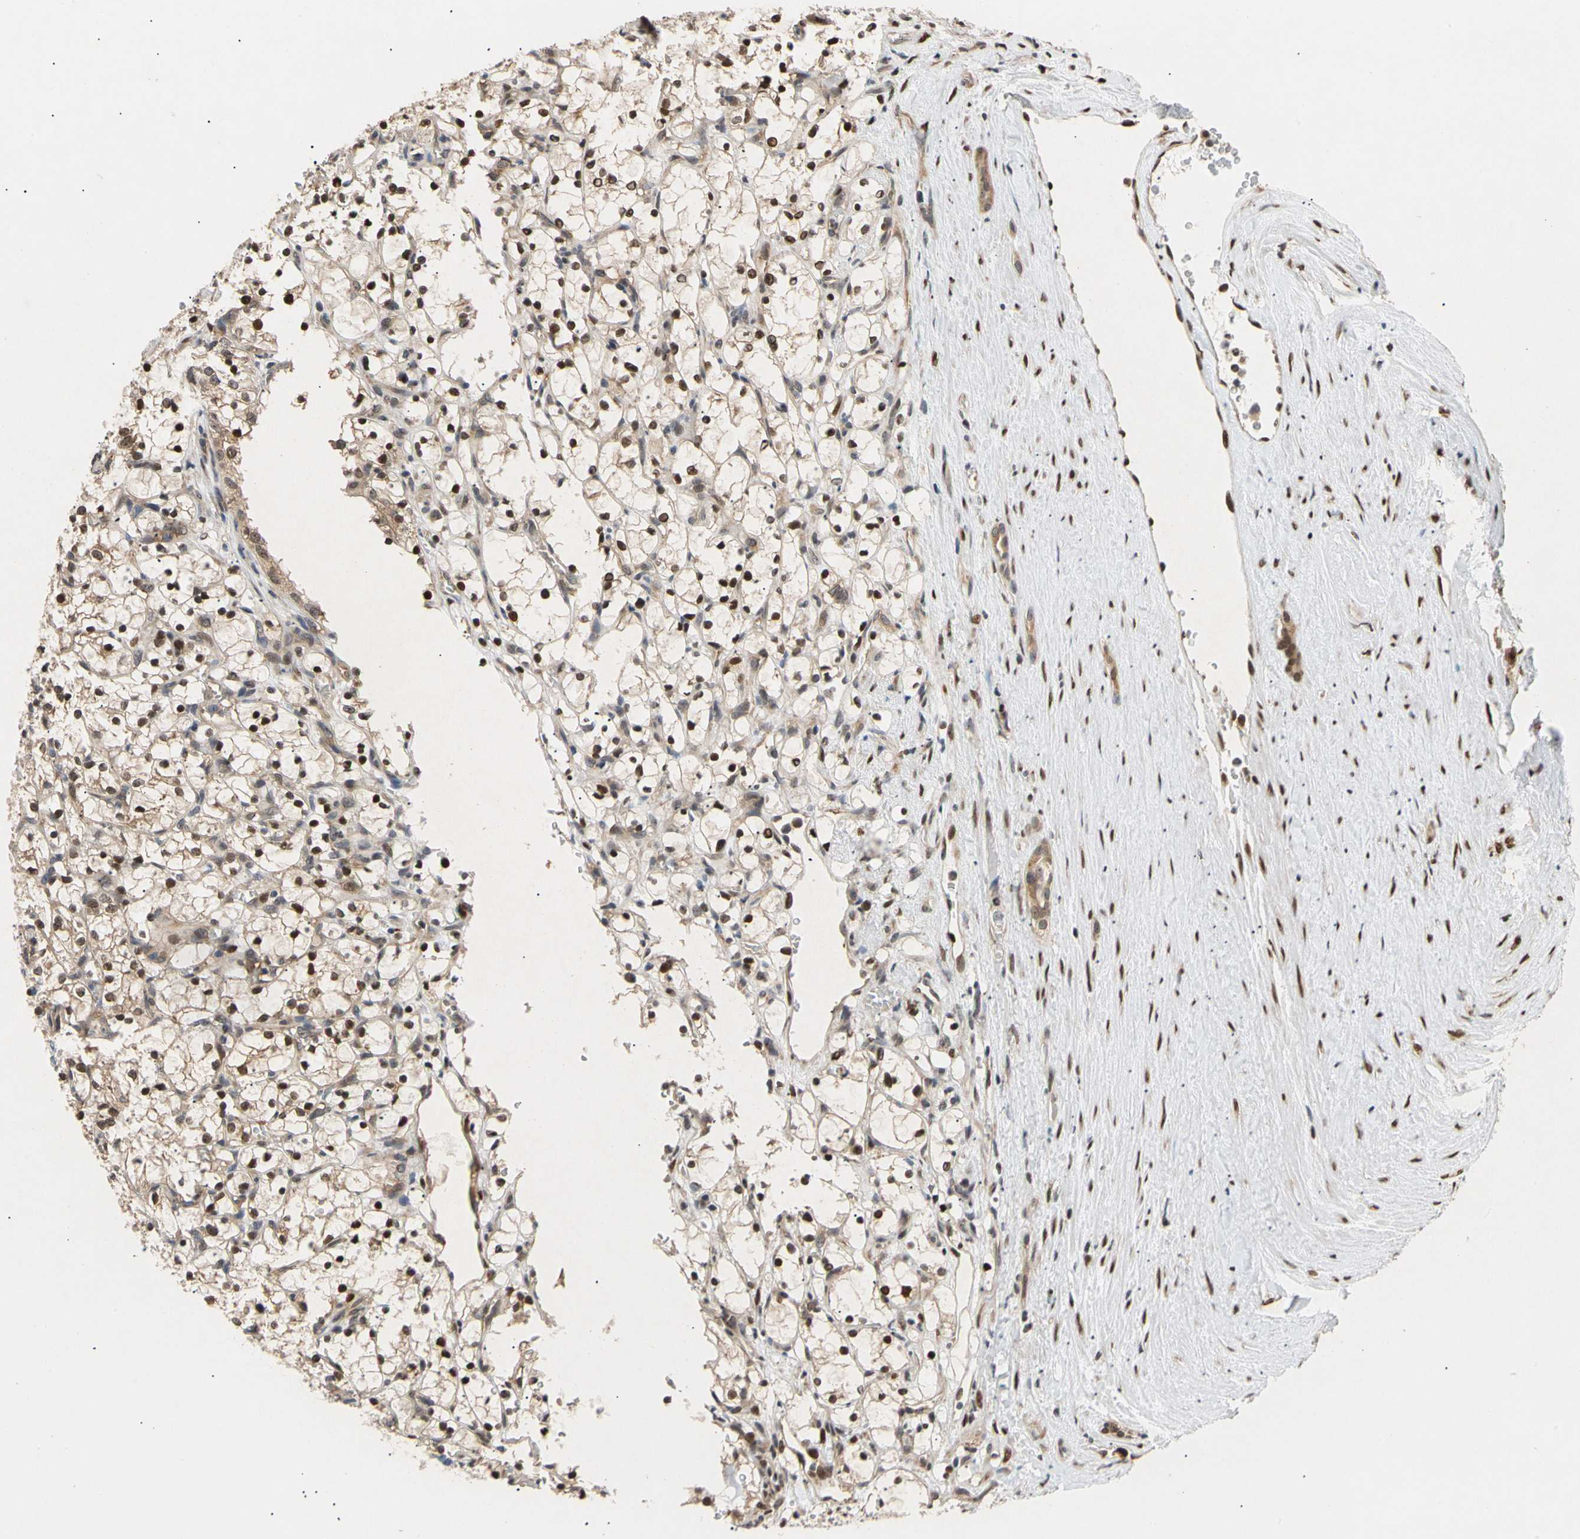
{"staining": {"intensity": "weak", "quantity": "25%-75%", "location": "cytoplasmic/membranous,nuclear"}, "tissue": "renal cancer", "cell_type": "Tumor cells", "image_type": "cancer", "snomed": [{"axis": "morphology", "description": "Adenocarcinoma, NOS"}, {"axis": "topography", "description": "Kidney"}], "caption": "Weak cytoplasmic/membranous and nuclear expression for a protein is identified in about 25%-75% of tumor cells of renal cancer (adenocarcinoma) using immunohistochemistry.", "gene": "EIF1AX", "patient": {"sex": "female", "age": 69}}